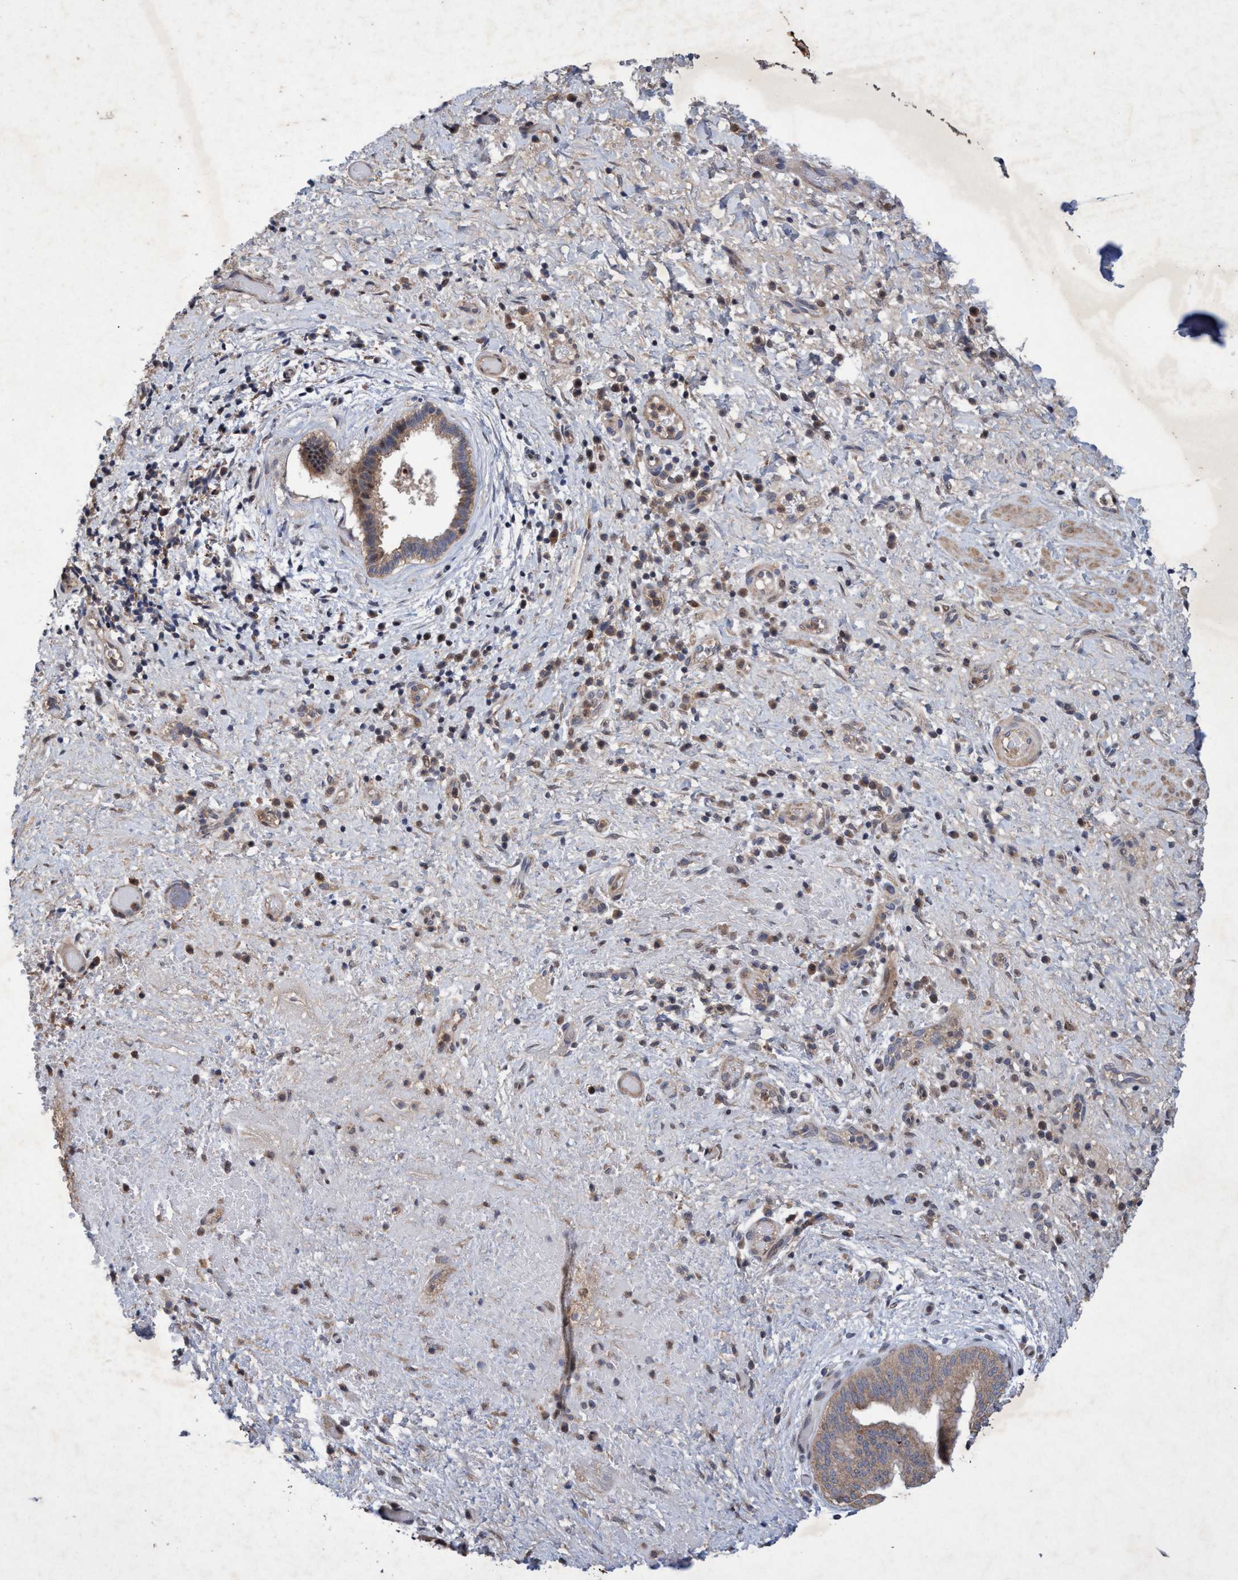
{"staining": {"intensity": "weak", "quantity": ">75%", "location": "cytoplasmic/membranous"}, "tissue": "liver cancer", "cell_type": "Tumor cells", "image_type": "cancer", "snomed": [{"axis": "morphology", "description": "Cholangiocarcinoma"}, {"axis": "topography", "description": "Liver"}], "caption": "Immunohistochemistry (IHC) micrograph of liver cholangiocarcinoma stained for a protein (brown), which exhibits low levels of weak cytoplasmic/membranous expression in approximately >75% of tumor cells.", "gene": "ZNF677", "patient": {"sex": "female", "age": 38}}